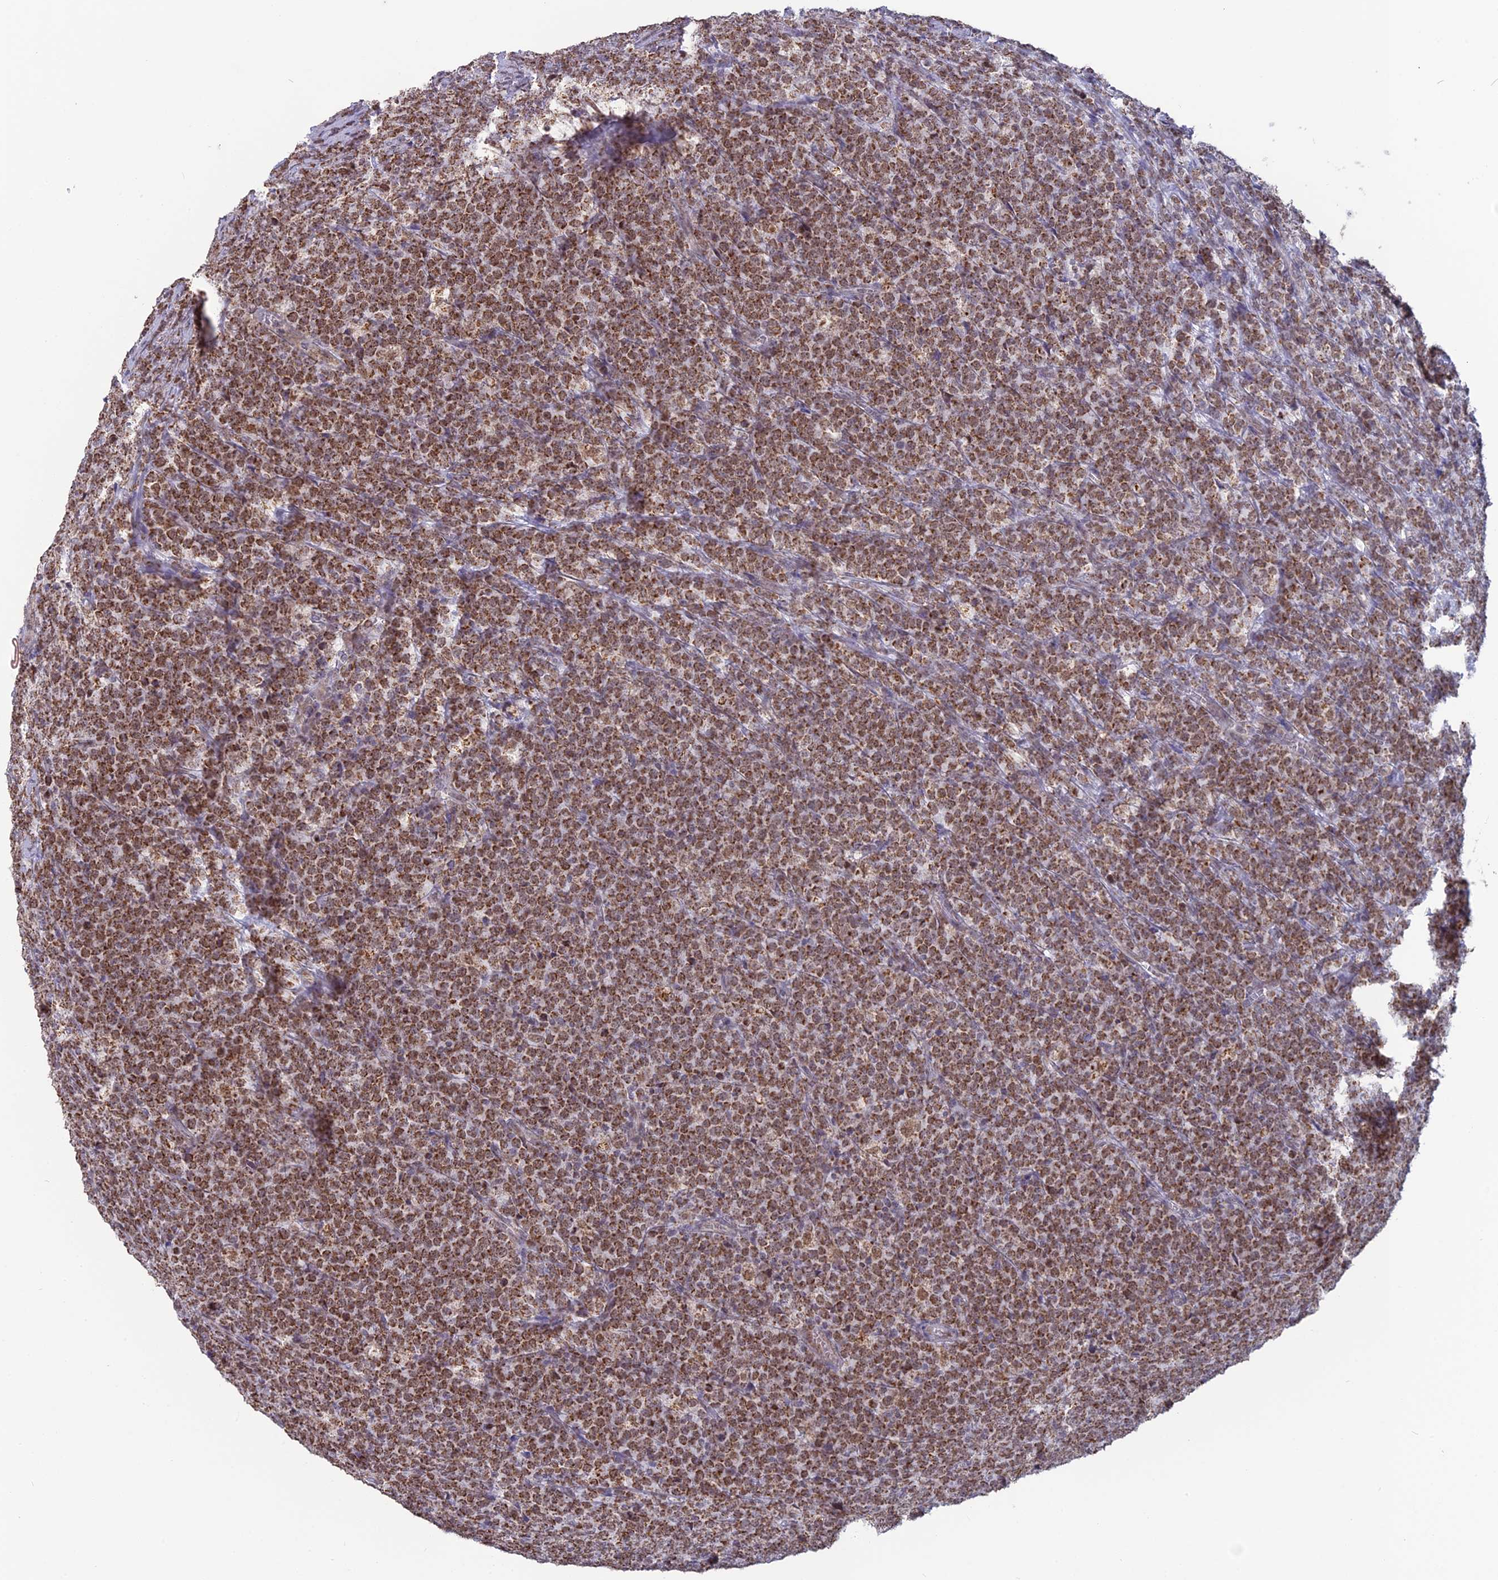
{"staining": {"intensity": "moderate", "quantity": ">75%", "location": "cytoplasmic/membranous"}, "tissue": "lymphoma", "cell_type": "Tumor cells", "image_type": "cancer", "snomed": [{"axis": "morphology", "description": "Malignant lymphoma, non-Hodgkin's type, High grade"}, {"axis": "topography", "description": "Small intestine"}], "caption": "High-grade malignant lymphoma, non-Hodgkin's type stained with a brown dye demonstrates moderate cytoplasmic/membranous positive staining in about >75% of tumor cells.", "gene": "ARHGAP40", "patient": {"sex": "male", "age": 8}}